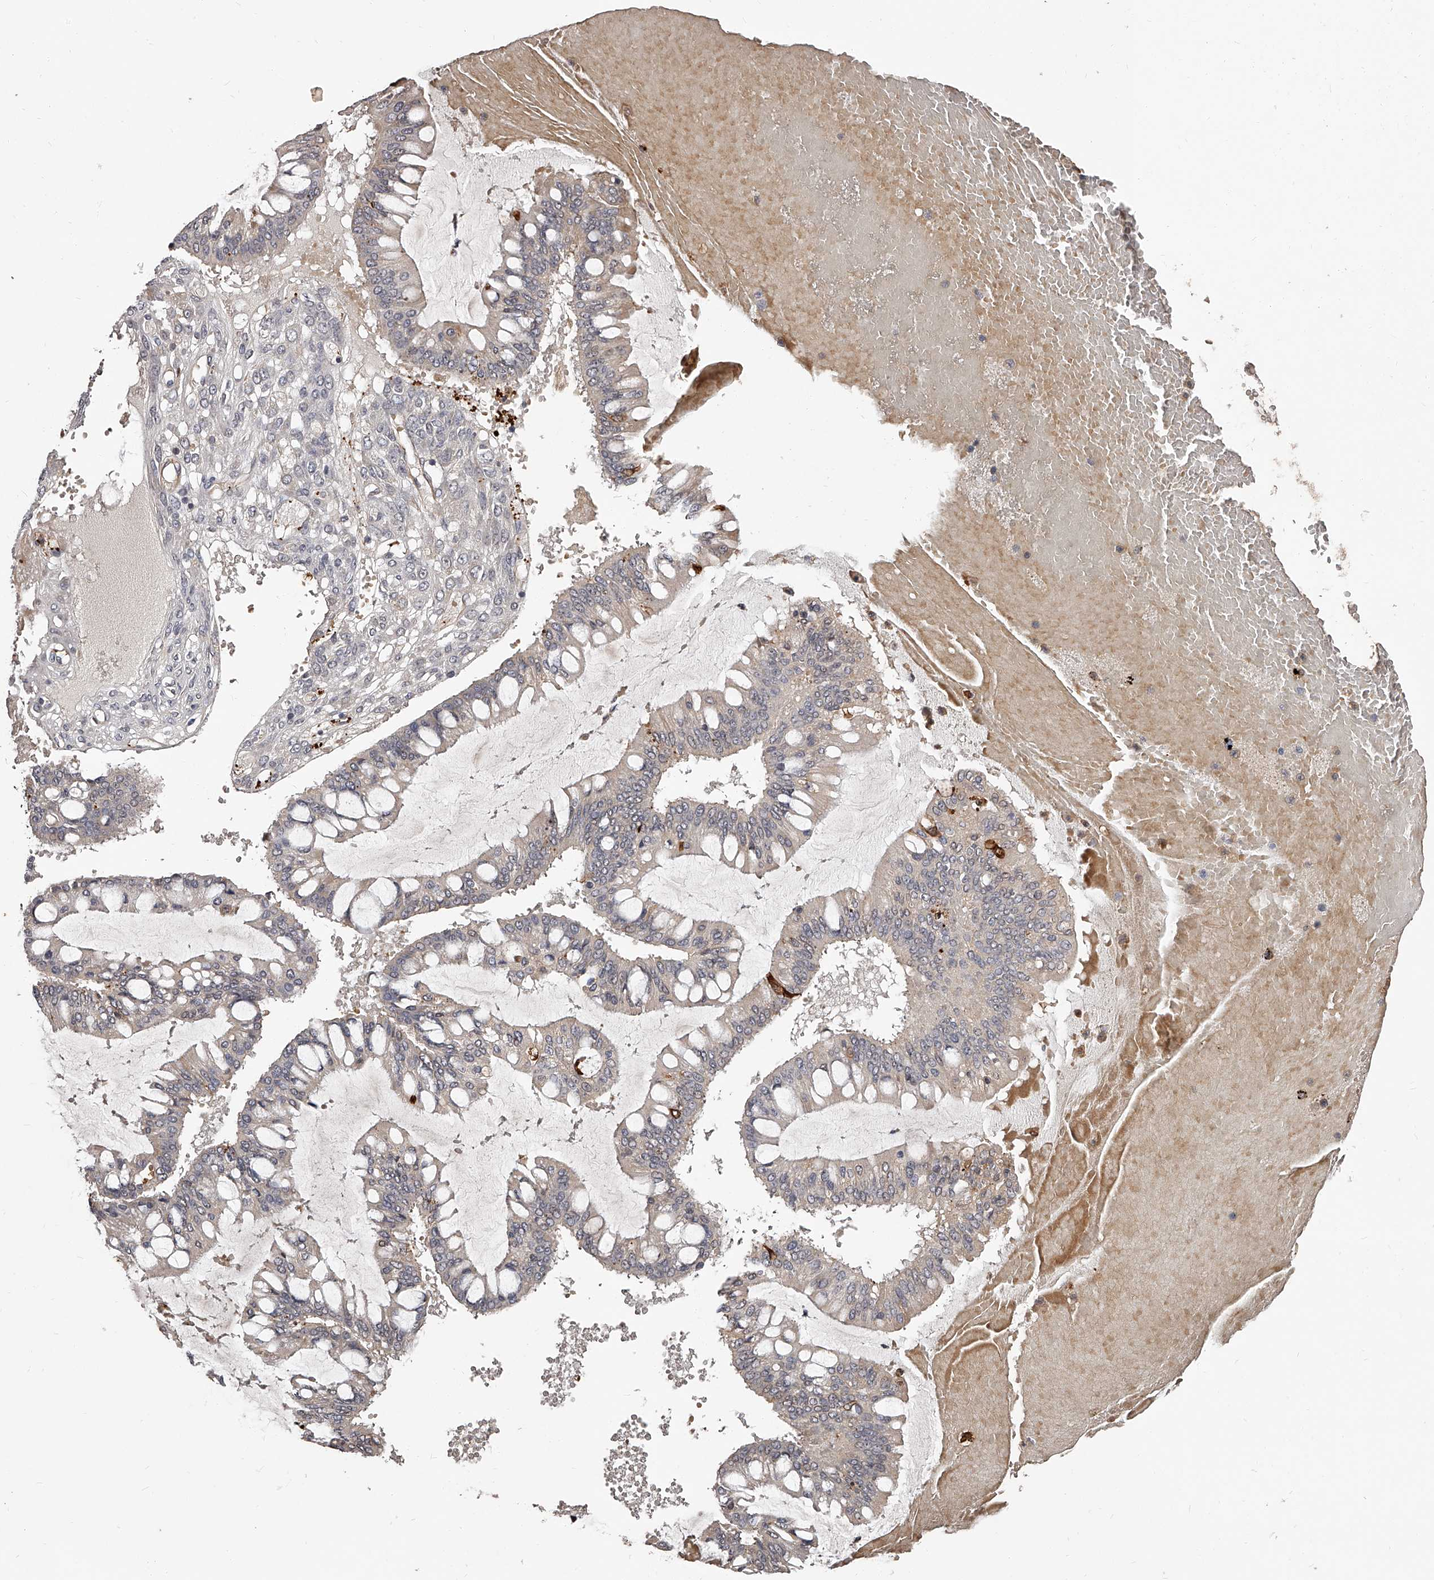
{"staining": {"intensity": "negative", "quantity": "none", "location": "none"}, "tissue": "ovarian cancer", "cell_type": "Tumor cells", "image_type": "cancer", "snomed": [{"axis": "morphology", "description": "Cystadenocarcinoma, mucinous, NOS"}, {"axis": "topography", "description": "Ovary"}], "caption": "A histopathology image of ovarian cancer (mucinous cystadenocarcinoma) stained for a protein shows no brown staining in tumor cells.", "gene": "URGCP", "patient": {"sex": "female", "age": 73}}